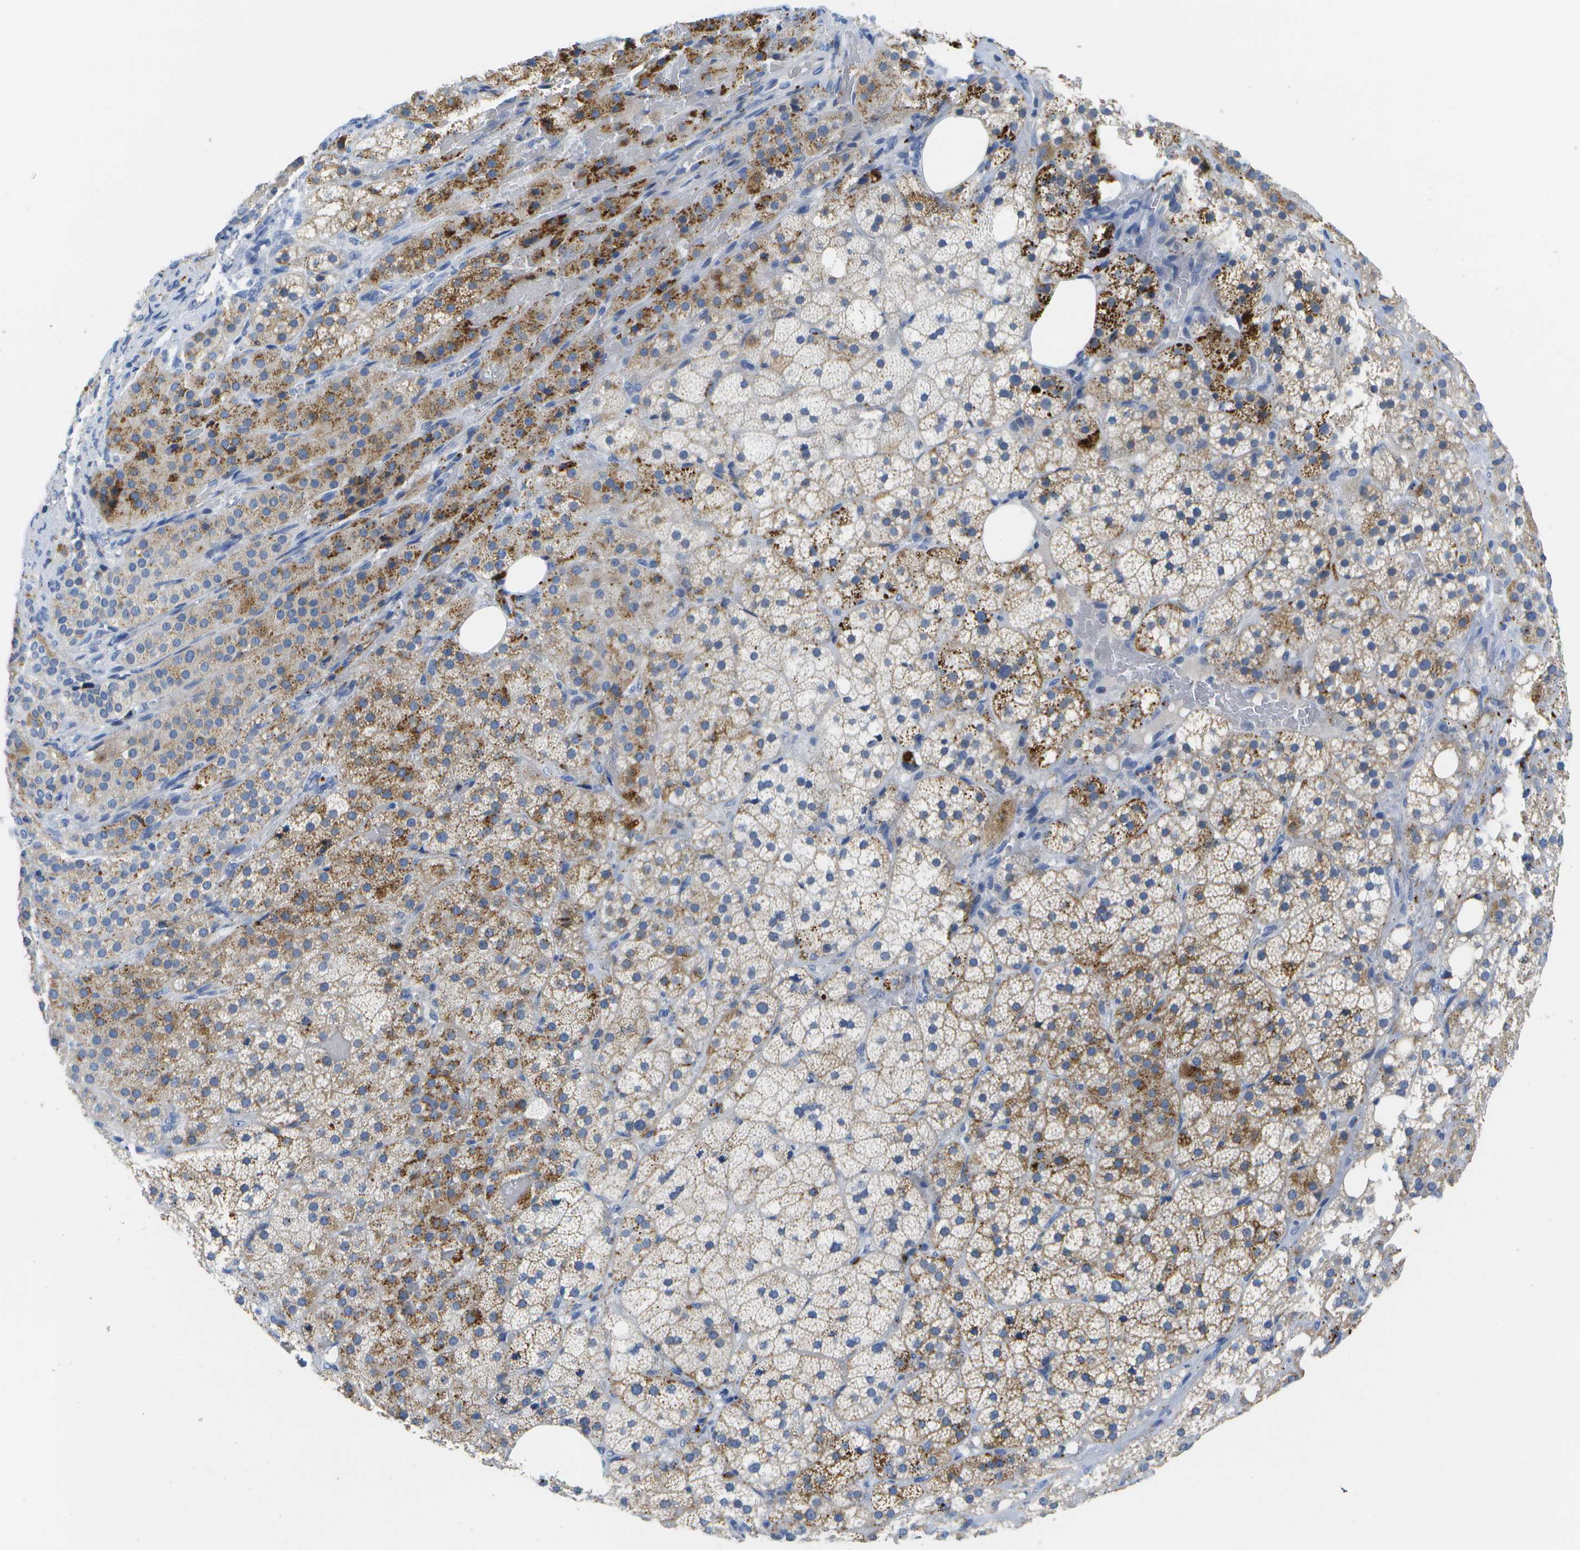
{"staining": {"intensity": "strong", "quantity": "25%-75%", "location": "cytoplasmic/membranous"}, "tissue": "adrenal gland", "cell_type": "Glandular cells", "image_type": "normal", "snomed": [{"axis": "morphology", "description": "Normal tissue, NOS"}, {"axis": "topography", "description": "Adrenal gland"}], "caption": "A brown stain shows strong cytoplasmic/membranous staining of a protein in glandular cells of unremarkable adrenal gland.", "gene": "MS4A1", "patient": {"sex": "female", "age": 59}}